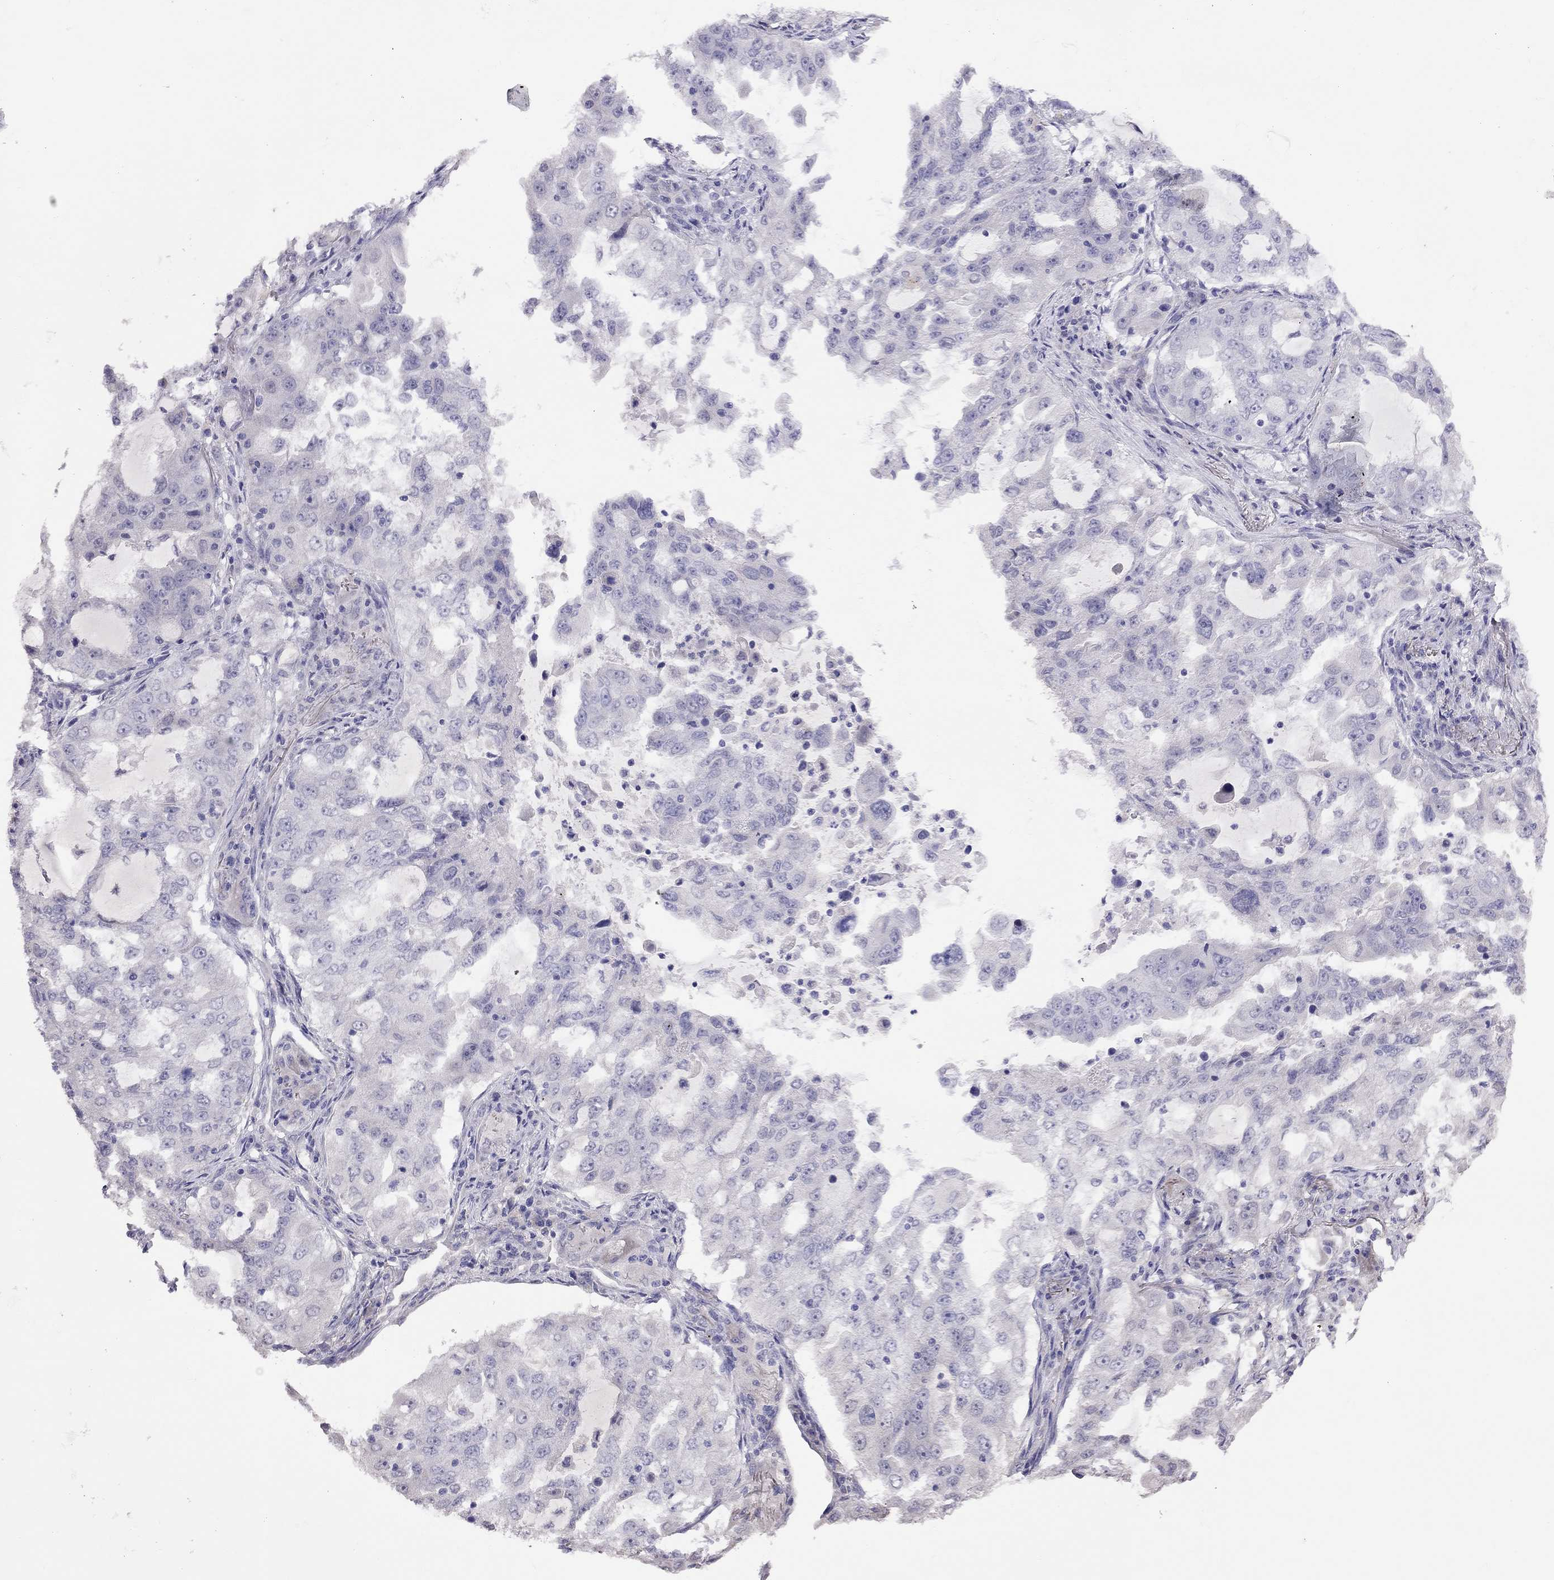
{"staining": {"intensity": "negative", "quantity": "none", "location": "none"}, "tissue": "lung cancer", "cell_type": "Tumor cells", "image_type": "cancer", "snomed": [{"axis": "morphology", "description": "Adenocarcinoma, NOS"}, {"axis": "topography", "description": "Lung"}], "caption": "This is an immunohistochemistry (IHC) histopathology image of human adenocarcinoma (lung). There is no staining in tumor cells.", "gene": "HES5", "patient": {"sex": "female", "age": 61}}